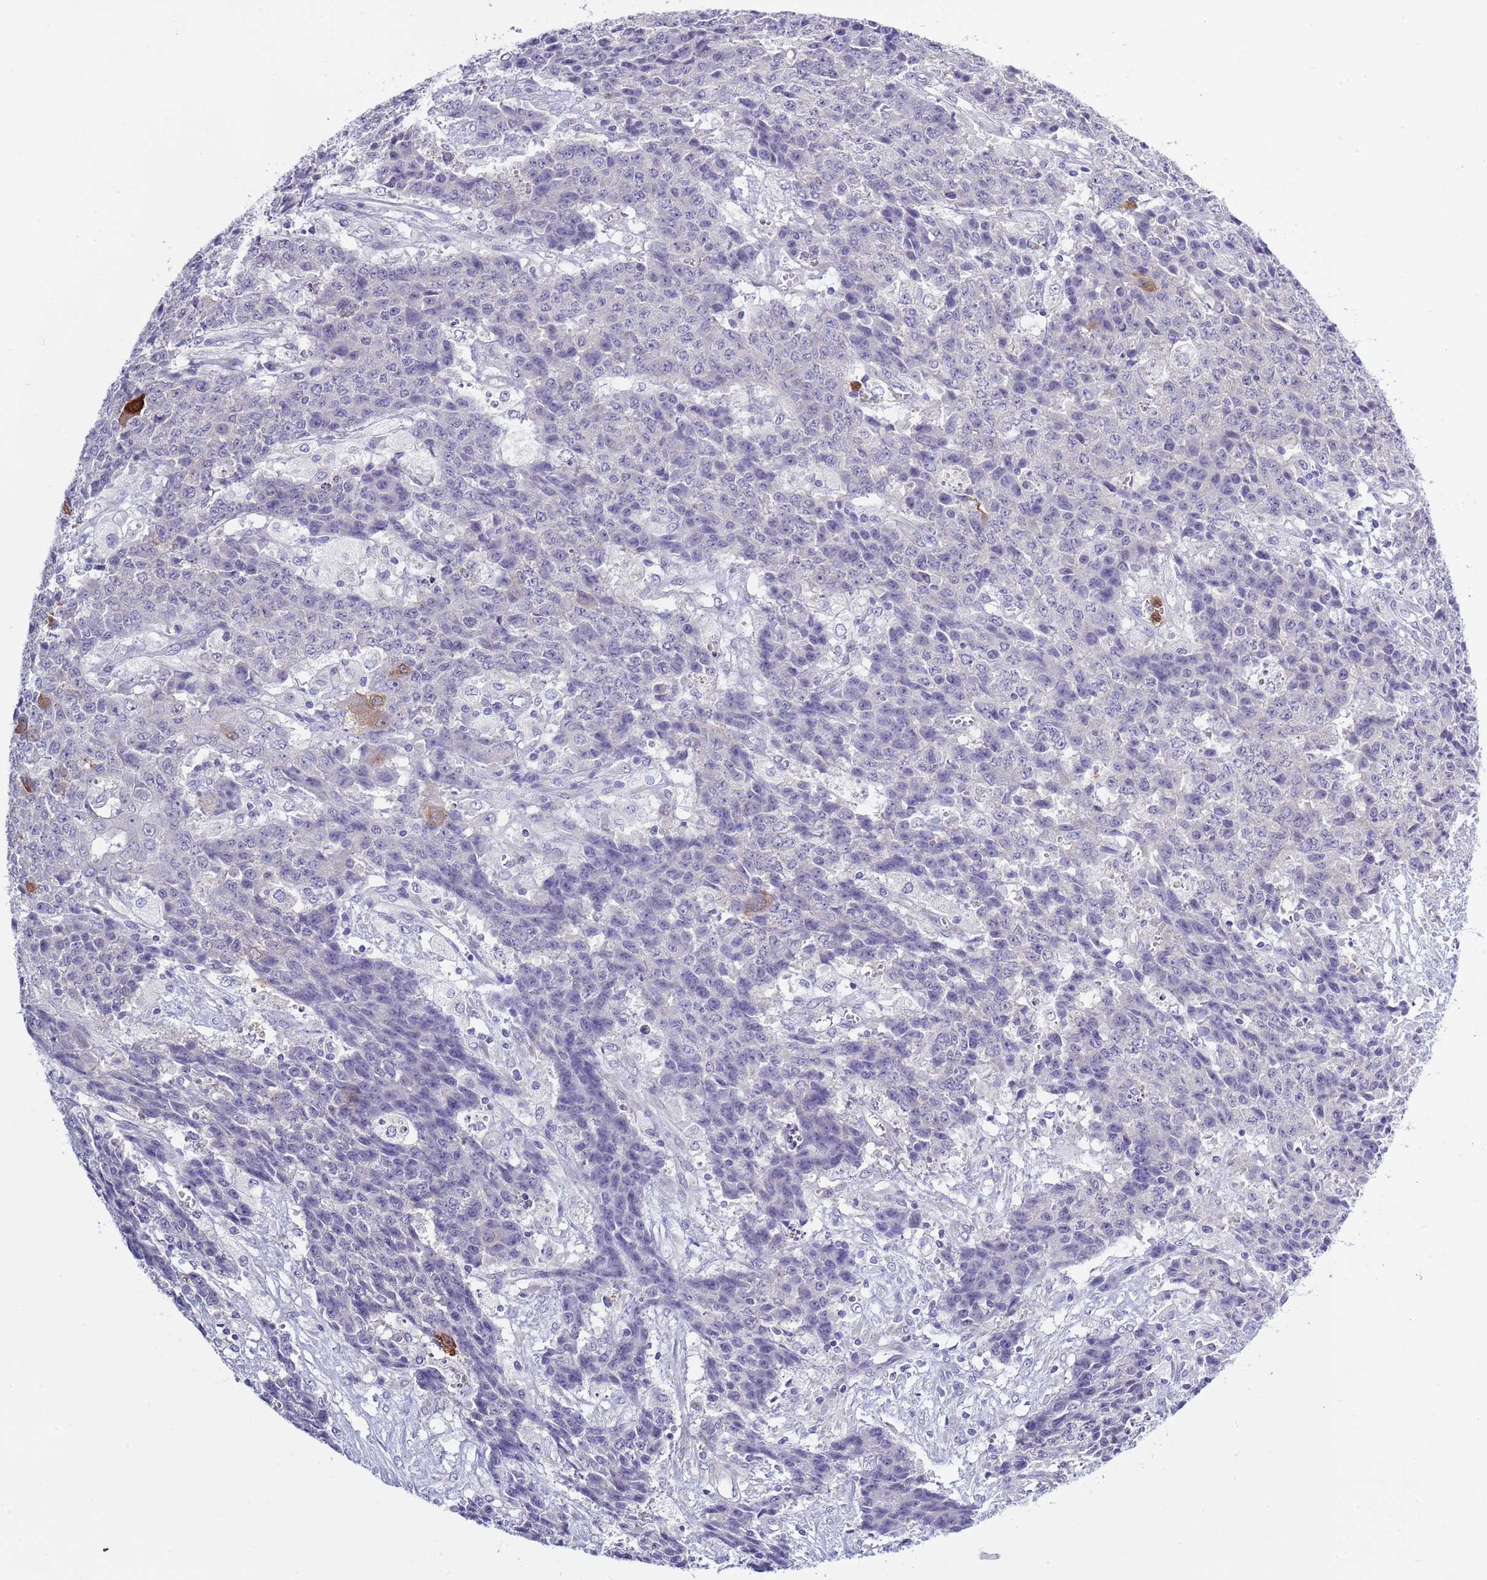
{"staining": {"intensity": "negative", "quantity": "none", "location": "none"}, "tissue": "ovarian cancer", "cell_type": "Tumor cells", "image_type": "cancer", "snomed": [{"axis": "morphology", "description": "Carcinoma, endometroid"}, {"axis": "topography", "description": "Ovary"}], "caption": "Tumor cells show no significant protein staining in ovarian cancer.", "gene": "ZFP2", "patient": {"sex": "female", "age": 42}}